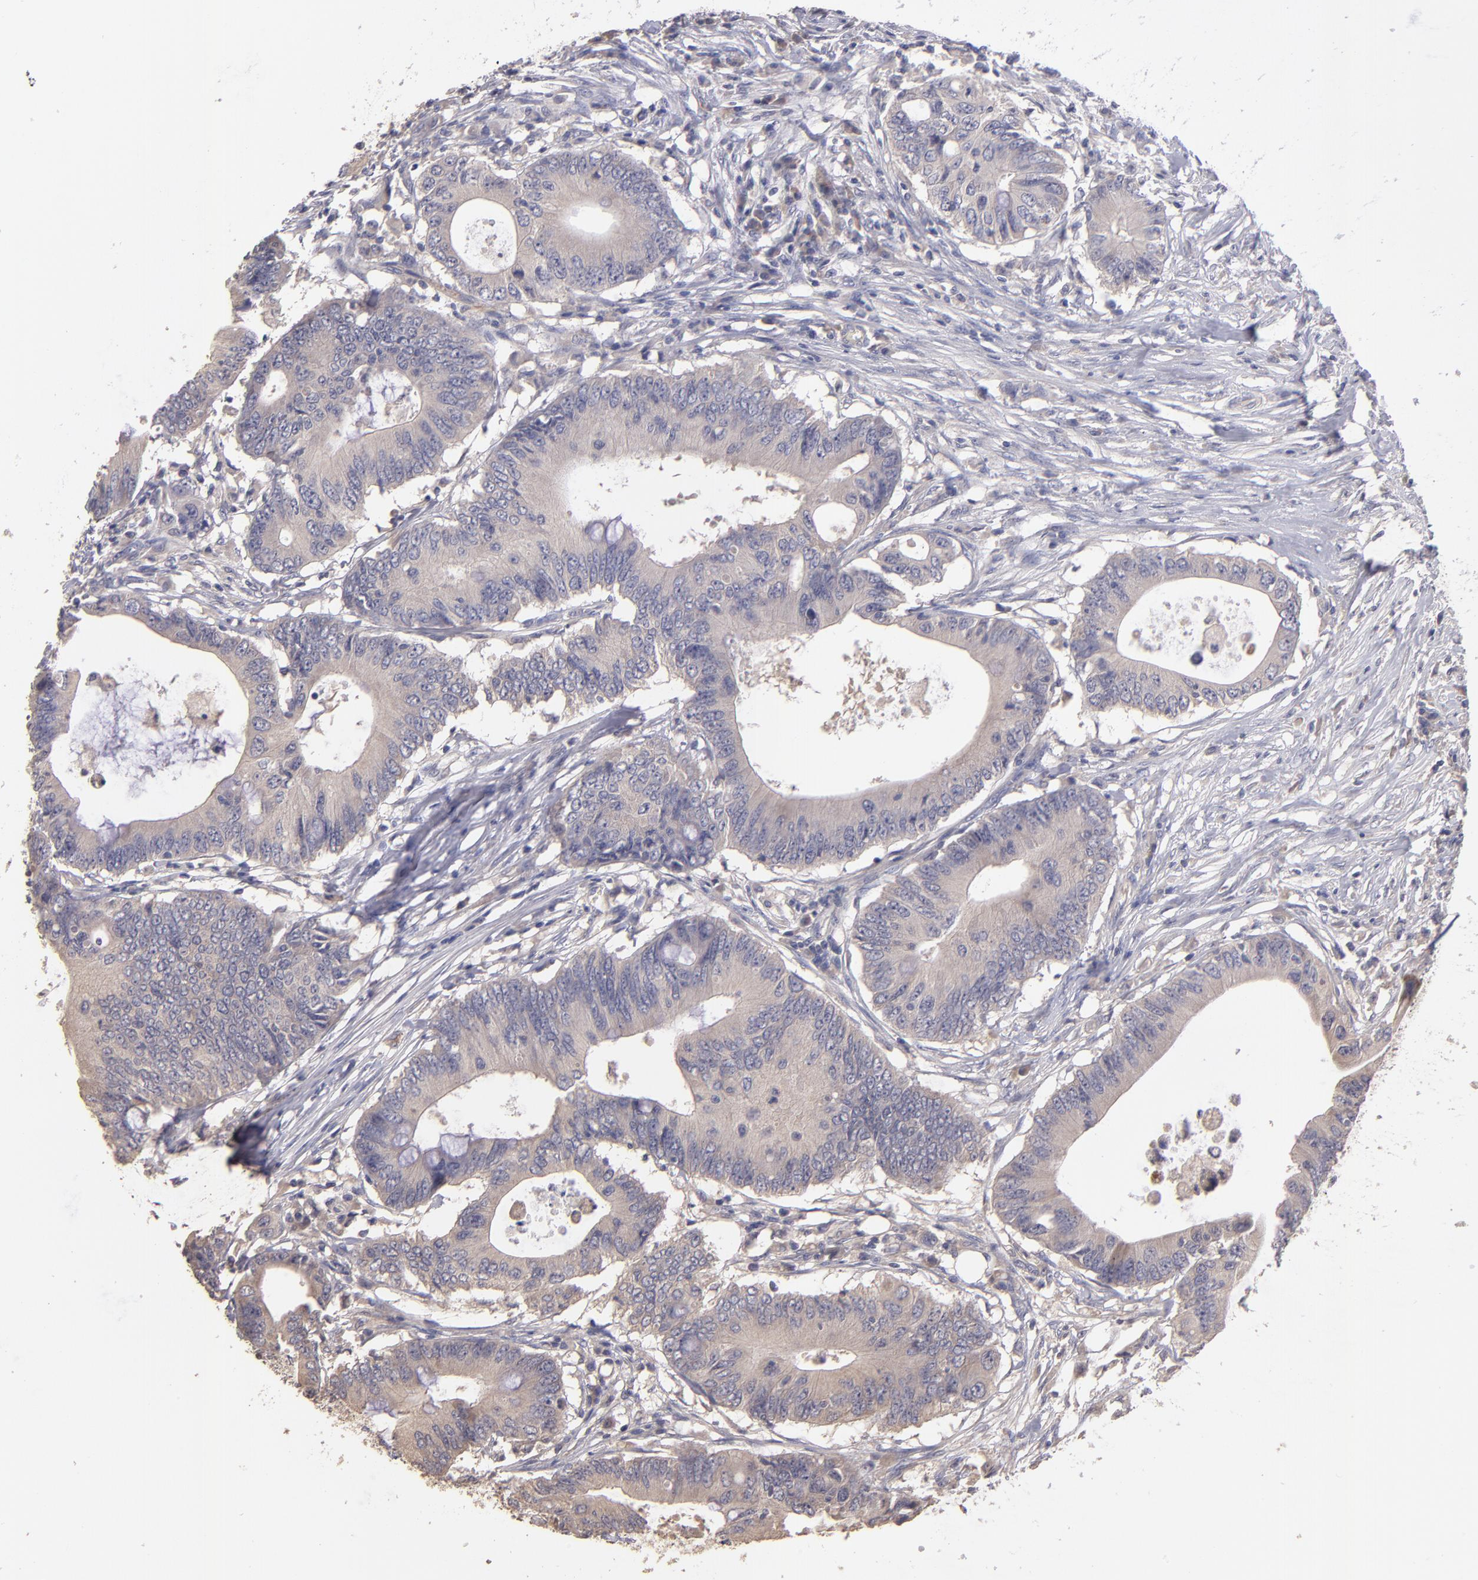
{"staining": {"intensity": "weak", "quantity": "<25%", "location": "cytoplasmic/membranous"}, "tissue": "colorectal cancer", "cell_type": "Tumor cells", "image_type": "cancer", "snomed": [{"axis": "morphology", "description": "Adenocarcinoma, NOS"}, {"axis": "topography", "description": "Colon"}], "caption": "Colorectal cancer (adenocarcinoma) stained for a protein using IHC shows no expression tumor cells.", "gene": "GNAZ", "patient": {"sex": "male", "age": 71}}